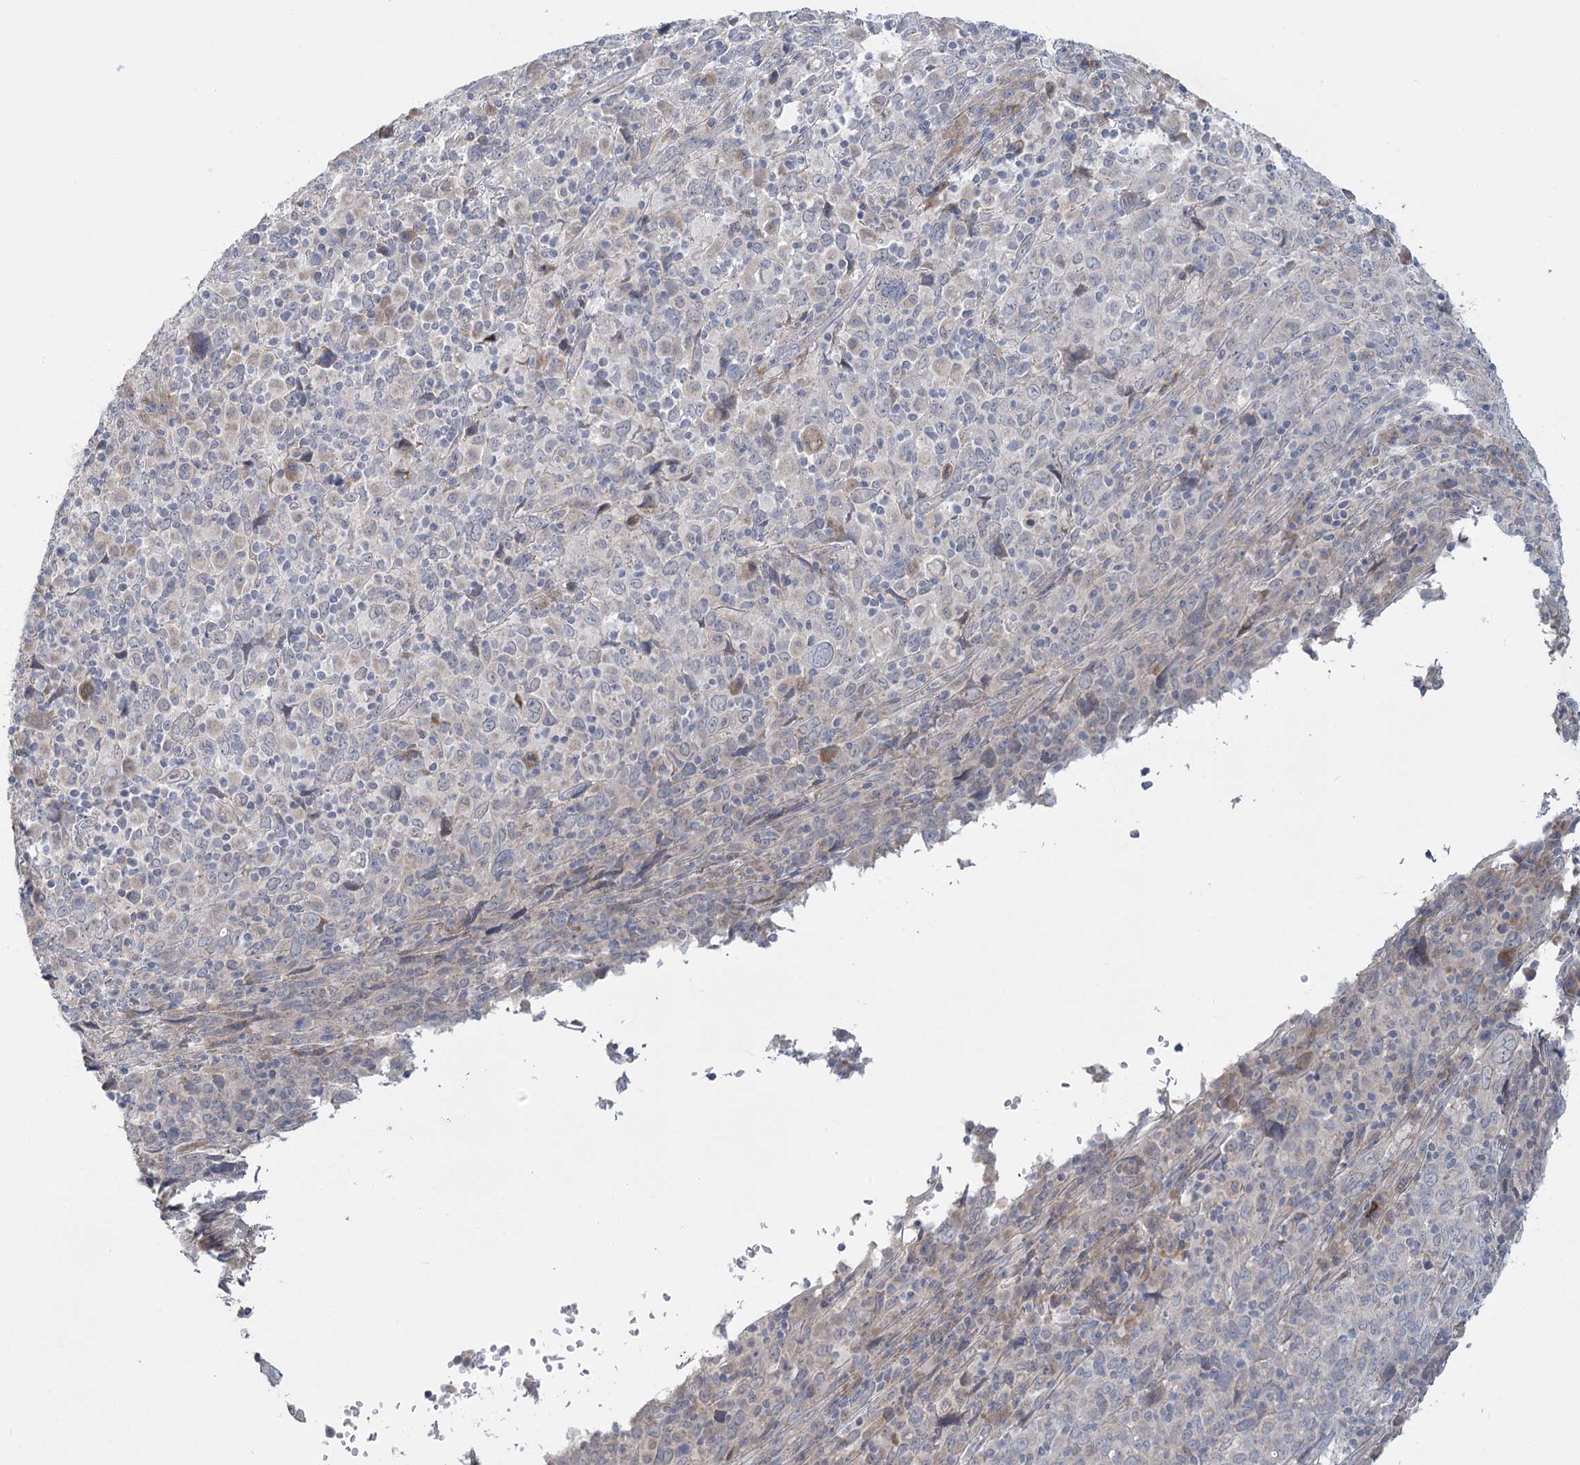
{"staining": {"intensity": "negative", "quantity": "none", "location": "none"}, "tissue": "cervical cancer", "cell_type": "Tumor cells", "image_type": "cancer", "snomed": [{"axis": "morphology", "description": "Squamous cell carcinoma, NOS"}, {"axis": "topography", "description": "Cervix"}], "caption": "Immunohistochemistry of cervical squamous cell carcinoma reveals no positivity in tumor cells.", "gene": "PLA2G12A", "patient": {"sex": "female", "age": 46}}